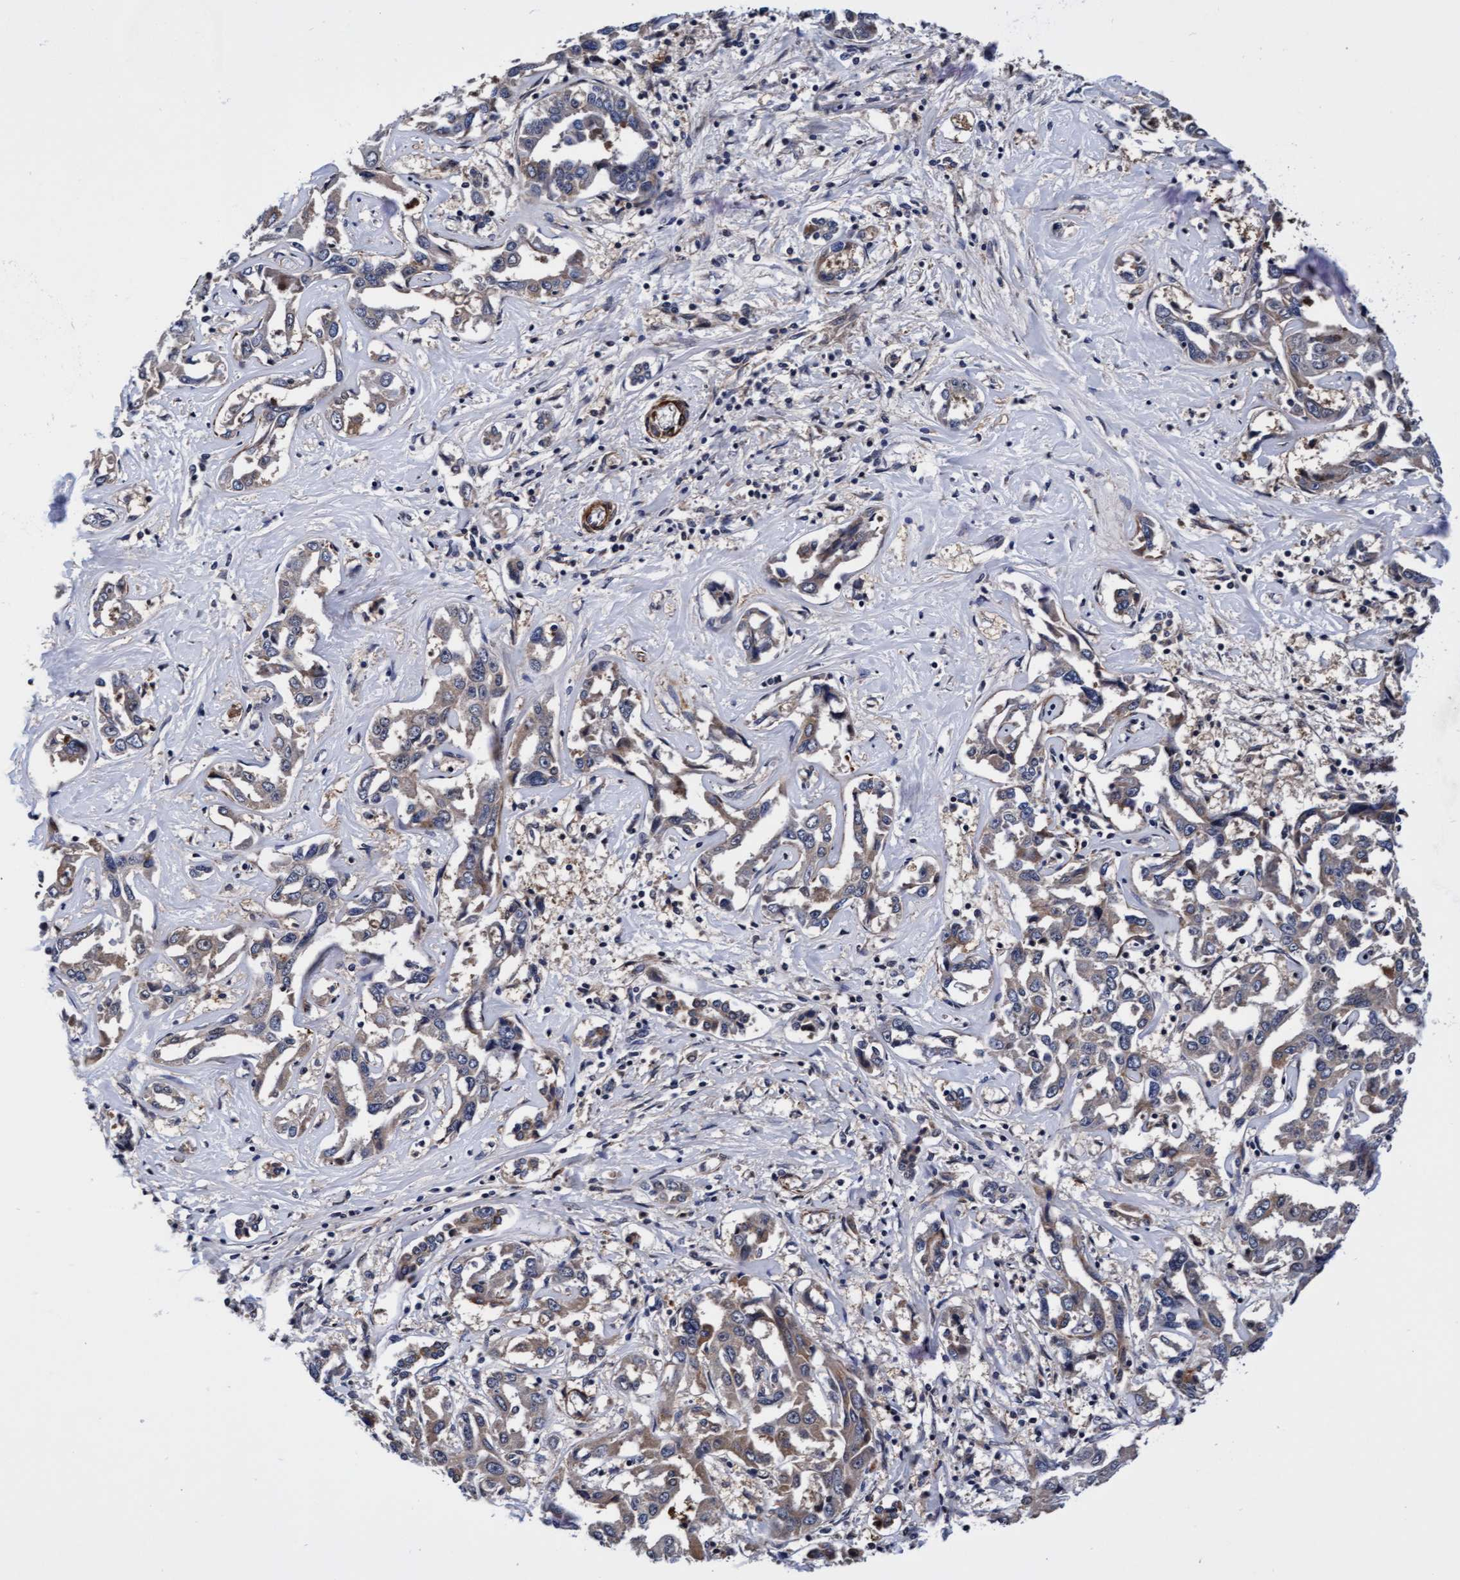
{"staining": {"intensity": "weak", "quantity": ">75%", "location": "cytoplasmic/membranous"}, "tissue": "liver cancer", "cell_type": "Tumor cells", "image_type": "cancer", "snomed": [{"axis": "morphology", "description": "Cholangiocarcinoma"}, {"axis": "topography", "description": "Liver"}], "caption": "The immunohistochemical stain shows weak cytoplasmic/membranous positivity in tumor cells of liver cholangiocarcinoma tissue.", "gene": "EFCAB13", "patient": {"sex": "male", "age": 59}}